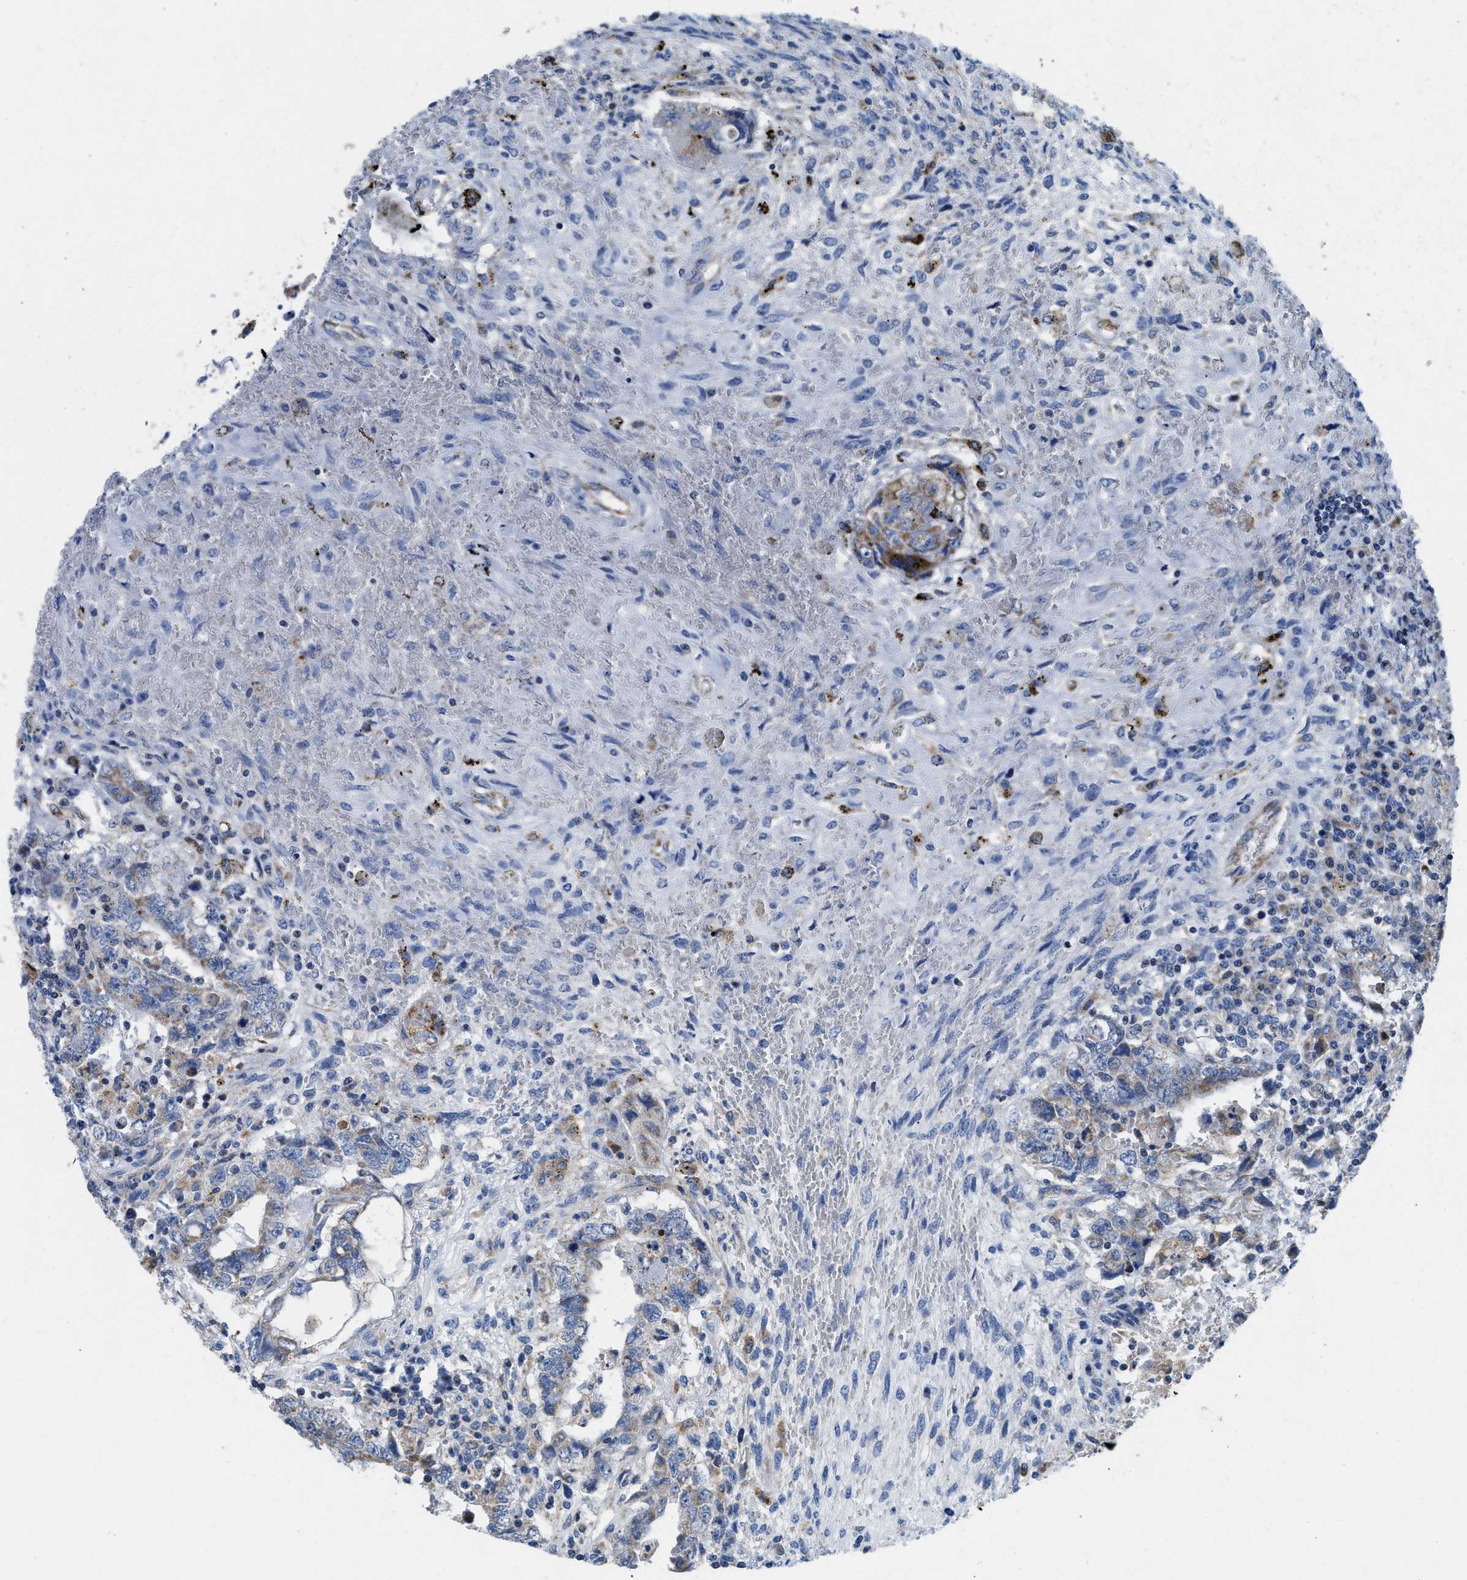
{"staining": {"intensity": "weak", "quantity": "<25%", "location": "cytoplasmic/membranous"}, "tissue": "testis cancer", "cell_type": "Tumor cells", "image_type": "cancer", "snomed": [{"axis": "morphology", "description": "Carcinoma, Embryonal, NOS"}, {"axis": "topography", "description": "Testis"}], "caption": "Immunohistochemical staining of human embryonal carcinoma (testis) demonstrates no significant expression in tumor cells.", "gene": "SLC25A13", "patient": {"sex": "male", "age": 26}}